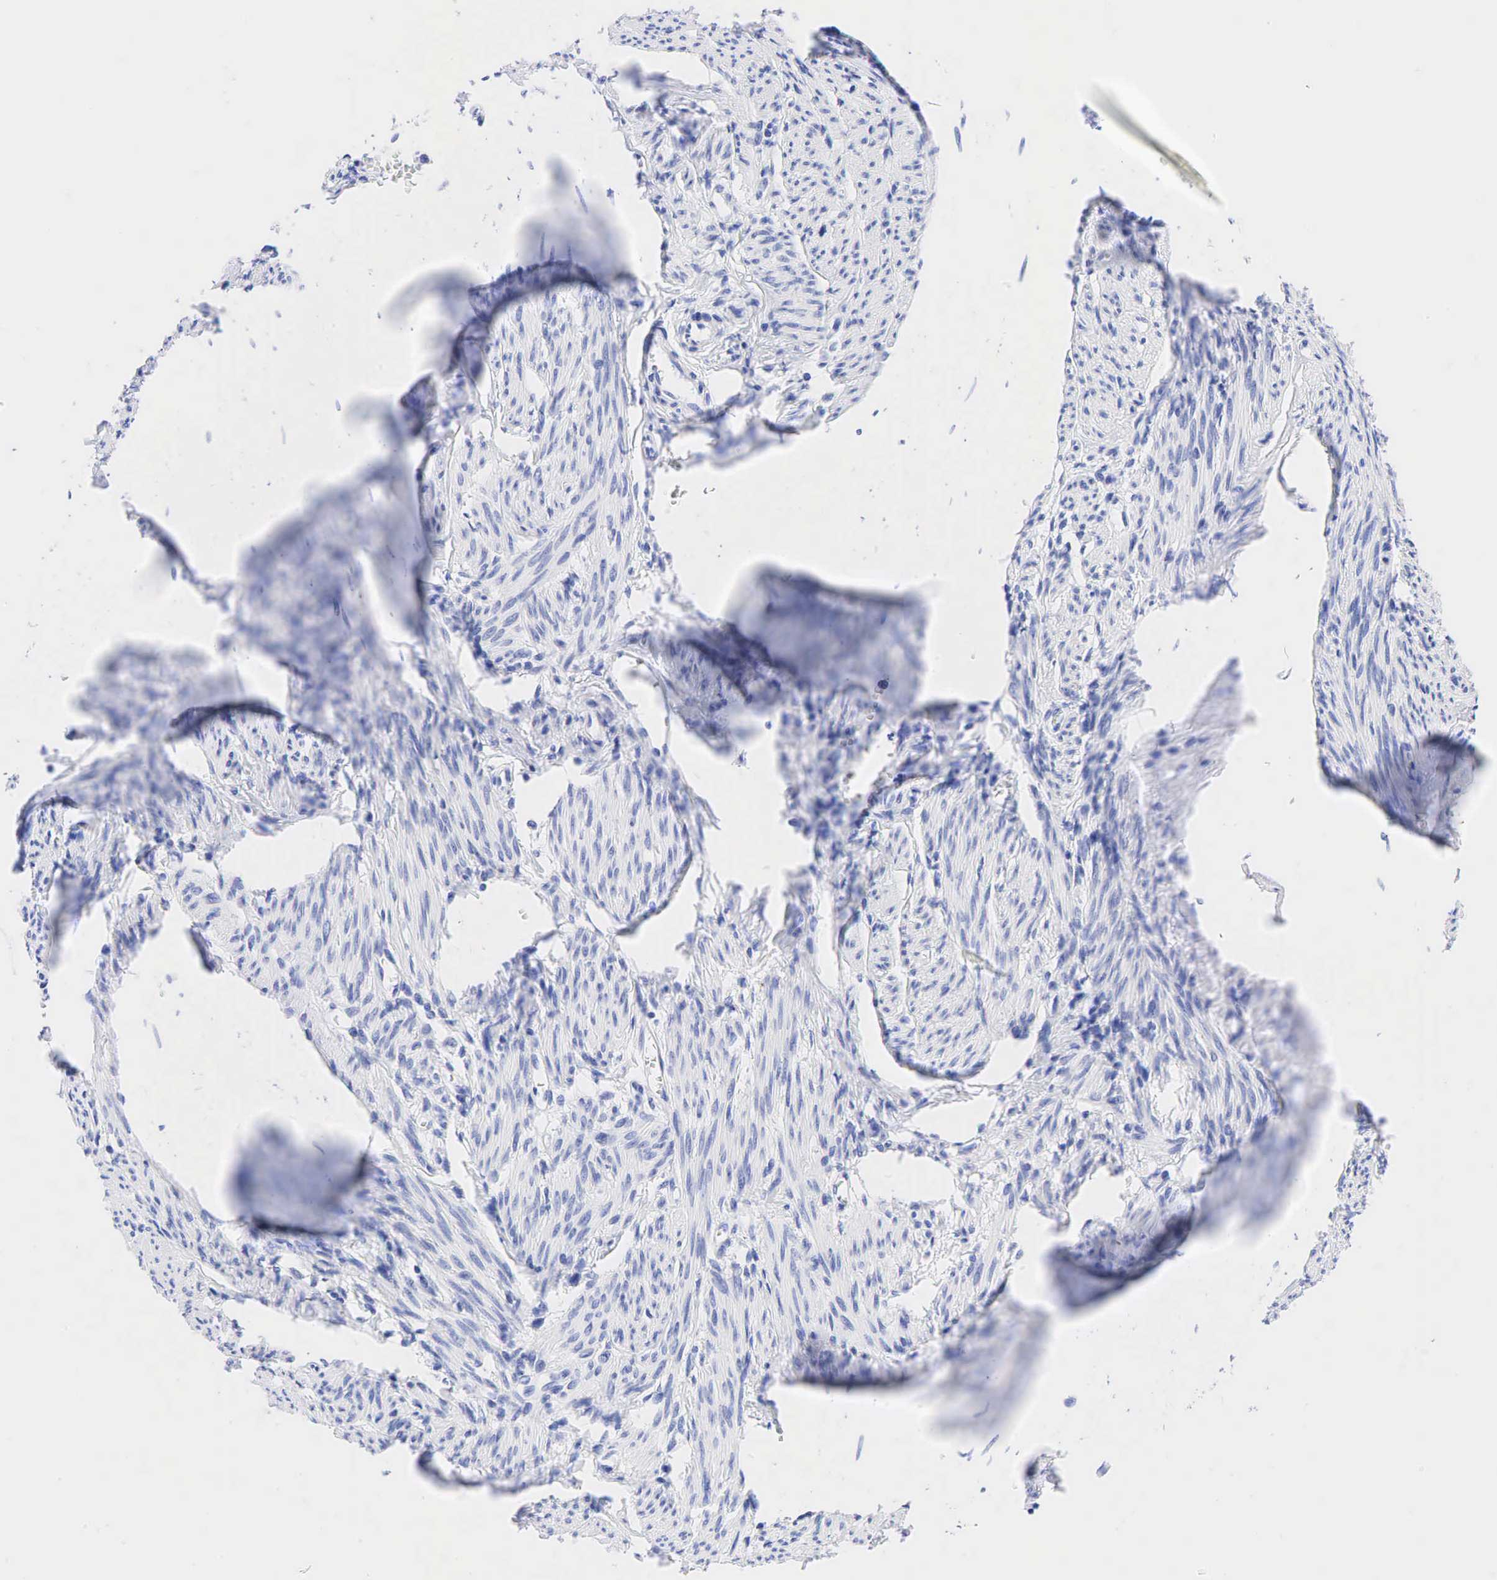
{"staining": {"intensity": "negative", "quantity": "none", "location": "none"}, "tissue": "endometrial cancer", "cell_type": "Tumor cells", "image_type": "cancer", "snomed": [{"axis": "morphology", "description": "Adenocarcinoma, NOS"}, {"axis": "topography", "description": "Endometrium"}], "caption": "Endometrial adenocarcinoma was stained to show a protein in brown. There is no significant expression in tumor cells. (DAB immunohistochemistry (IHC), high magnification).", "gene": "KRT7", "patient": {"sex": "female", "age": 76}}